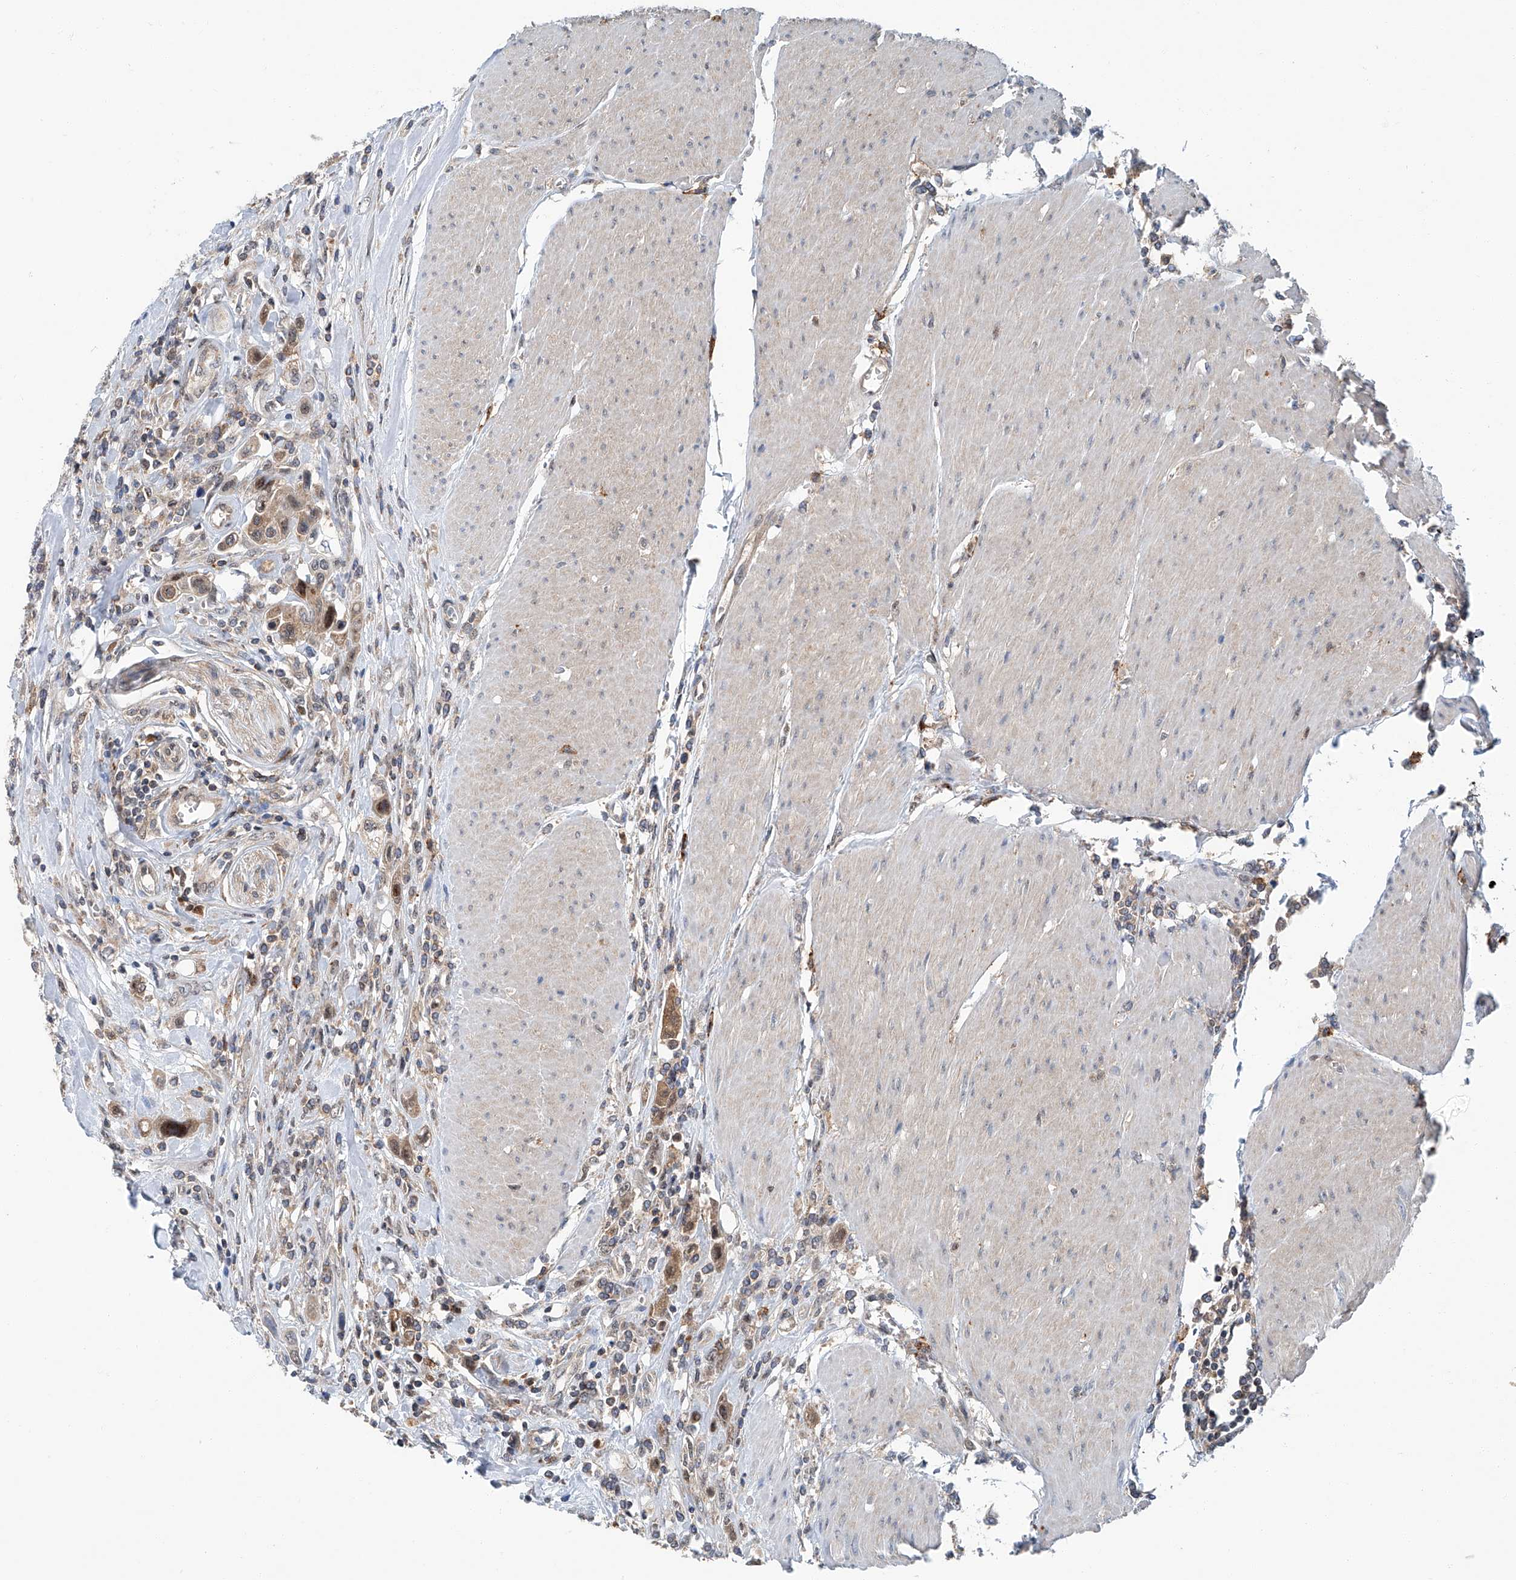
{"staining": {"intensity": "moderate", "quantity": "25%-75%", "location": "cytoplasmic/membranous,nuclear"}, "tissue": "urothelial cancer", "cell_type": "Tumor cells", "image_type": "cancer", "snomed": [{"axis": "morphology", "description": "Urothelial carcinoma, High grade"}, {"axis": "topography", "description": "Urinary bladder"}], "caption": "High-grade urothelial carcinoma was stained to show a protein in brown. There is medium levels of moderate cytoplasmic/membranous and nuclear staining in approximately 25%-75% of tumor cells.", "gene": "CLK1", "patient": {"sex": "male", "age": 50}}